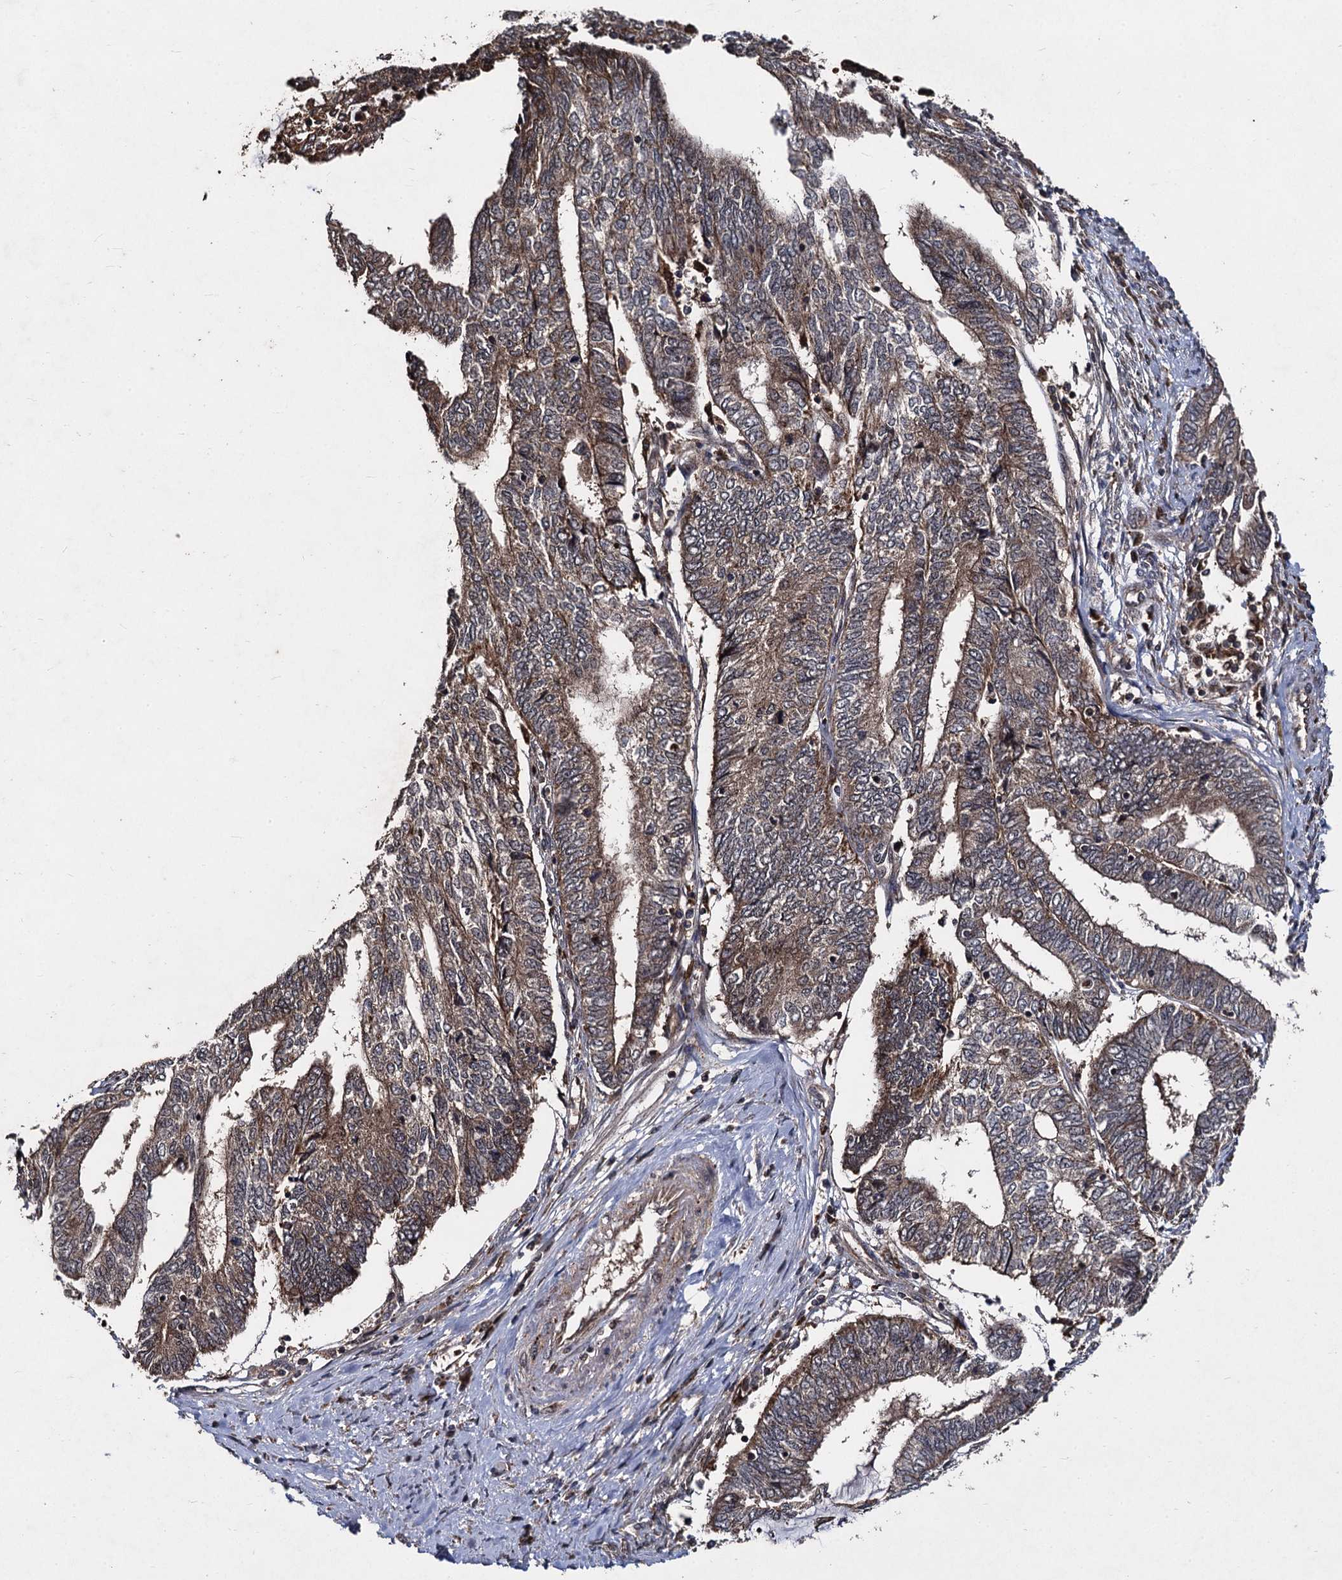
{"staining": {"intensity": "moderate", "quantity": ">75%", "location": "cytoplasmic/membranous"}, "tissue": "endometrial cancer", "cell_type": "Tumor cells", "image_type": "cancer", "snomed": [{"axis": "morphology", "description": "Adenocarcinoma, NOS"}, {"axis": "topography", "description": "Uterus"}, {"axis": "topography", "description": "Endometrium"}], "caption": "Brown immunohistochemical staining in human adenocarcinoma (endometrial) displays moderate cytoplasmic/membranous expression in about >75% of tumor cells.", "gene": "BCL2L2", "patient": {"sex": "female", "age": 70}}